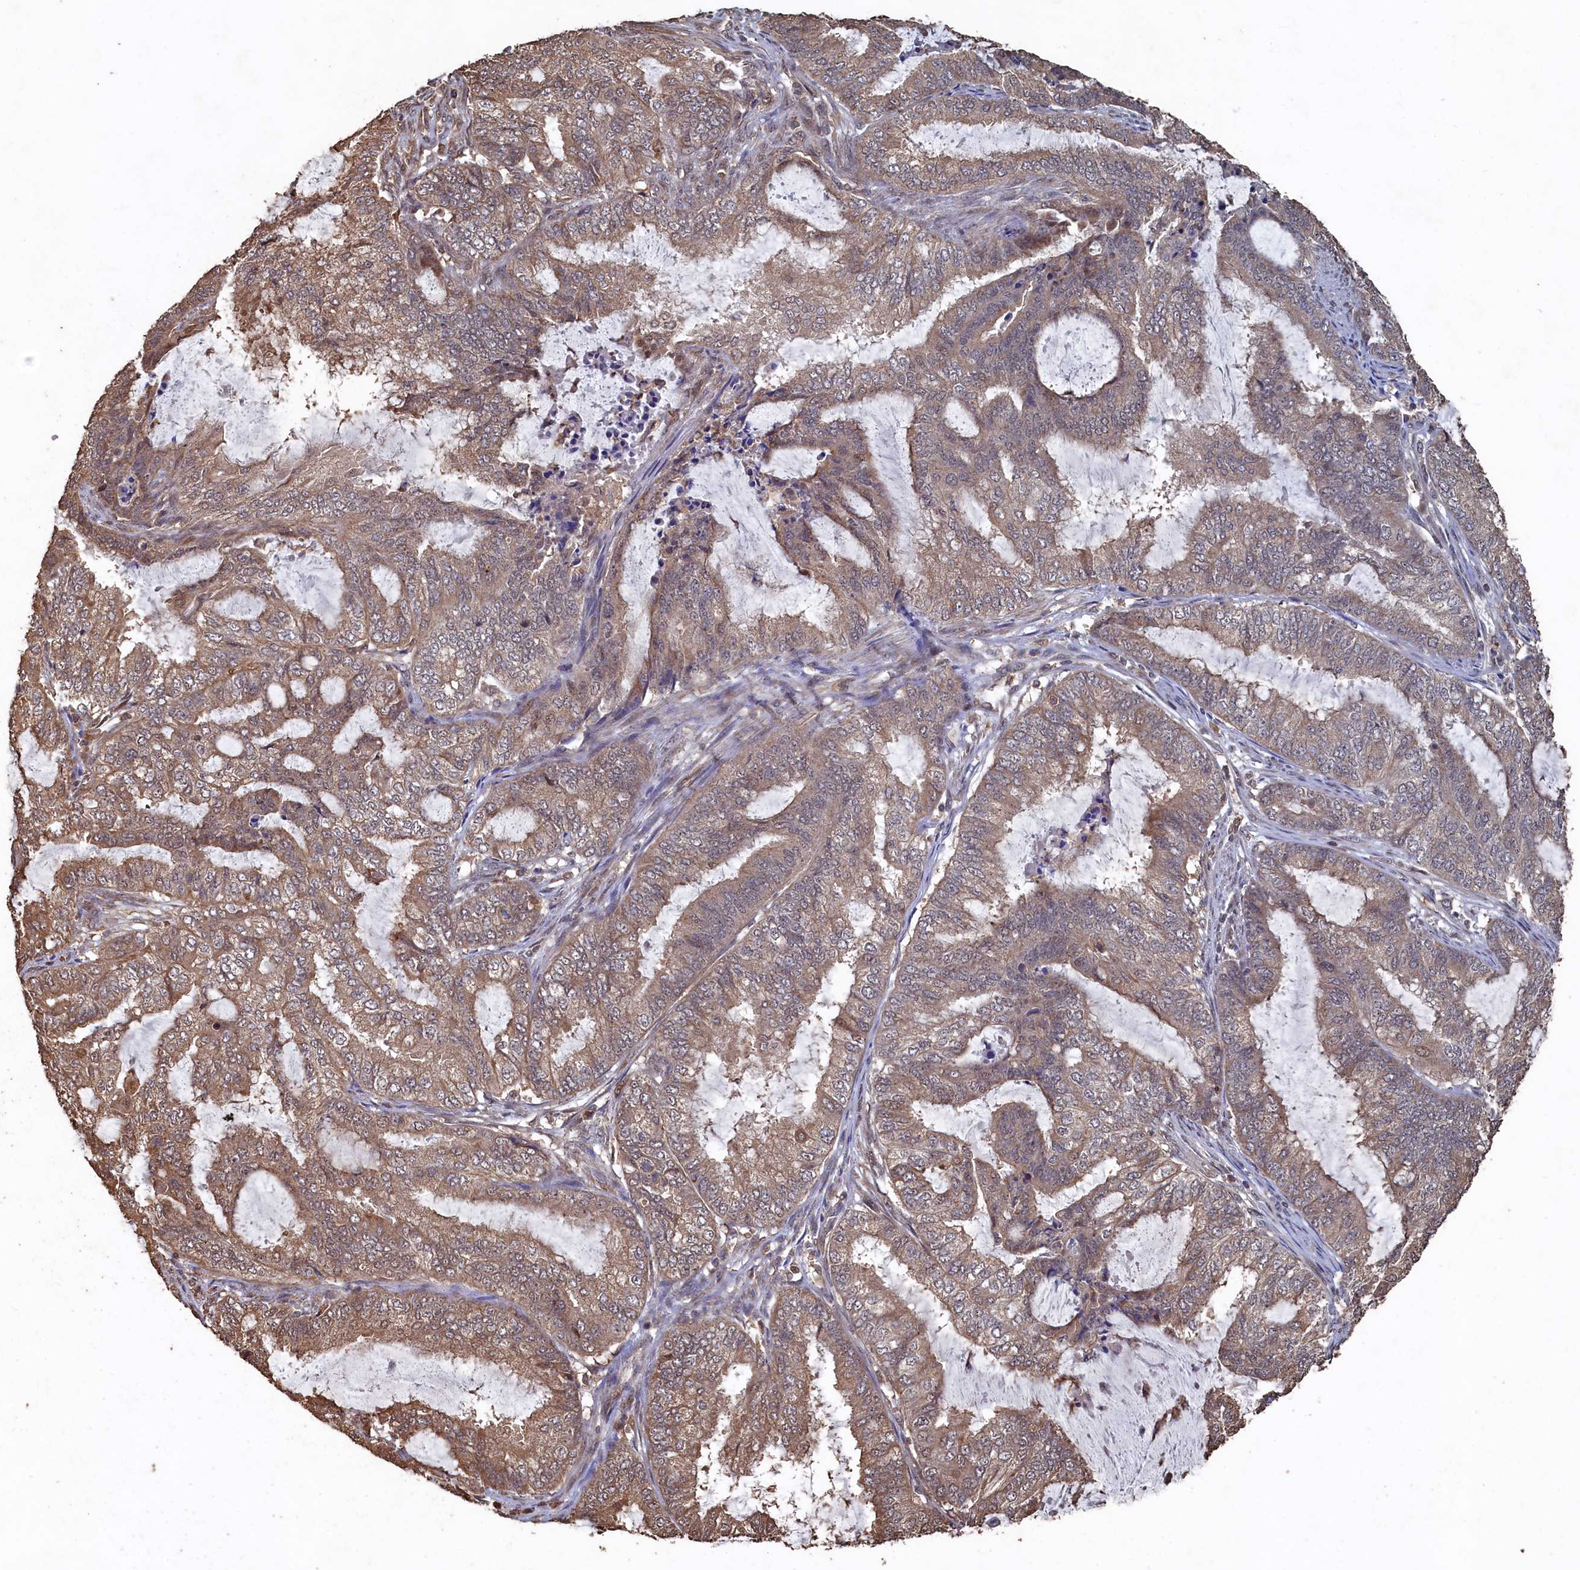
{"staining": {"intensity": "weak", "quantity": ">75%", "location": "cytoplasmic/membranous"}, "tissue": "endometrial cancer", "cell_type": "Tumor cells", "image_type": "cancer", "snomed": [{"axis": "morphology", "description": "Adenocarcinoma, NOS"}, {"axis": "topography", "description": "Endometrium"}], "caption": "This is an image of IHC staining of endometrial cancer (adenocarcinoma), which shows weak staining in the cytoplasmic/membranous of tumor cells.", "gene": "PIGN", "patient": {"sex": "female", "age": 51}}